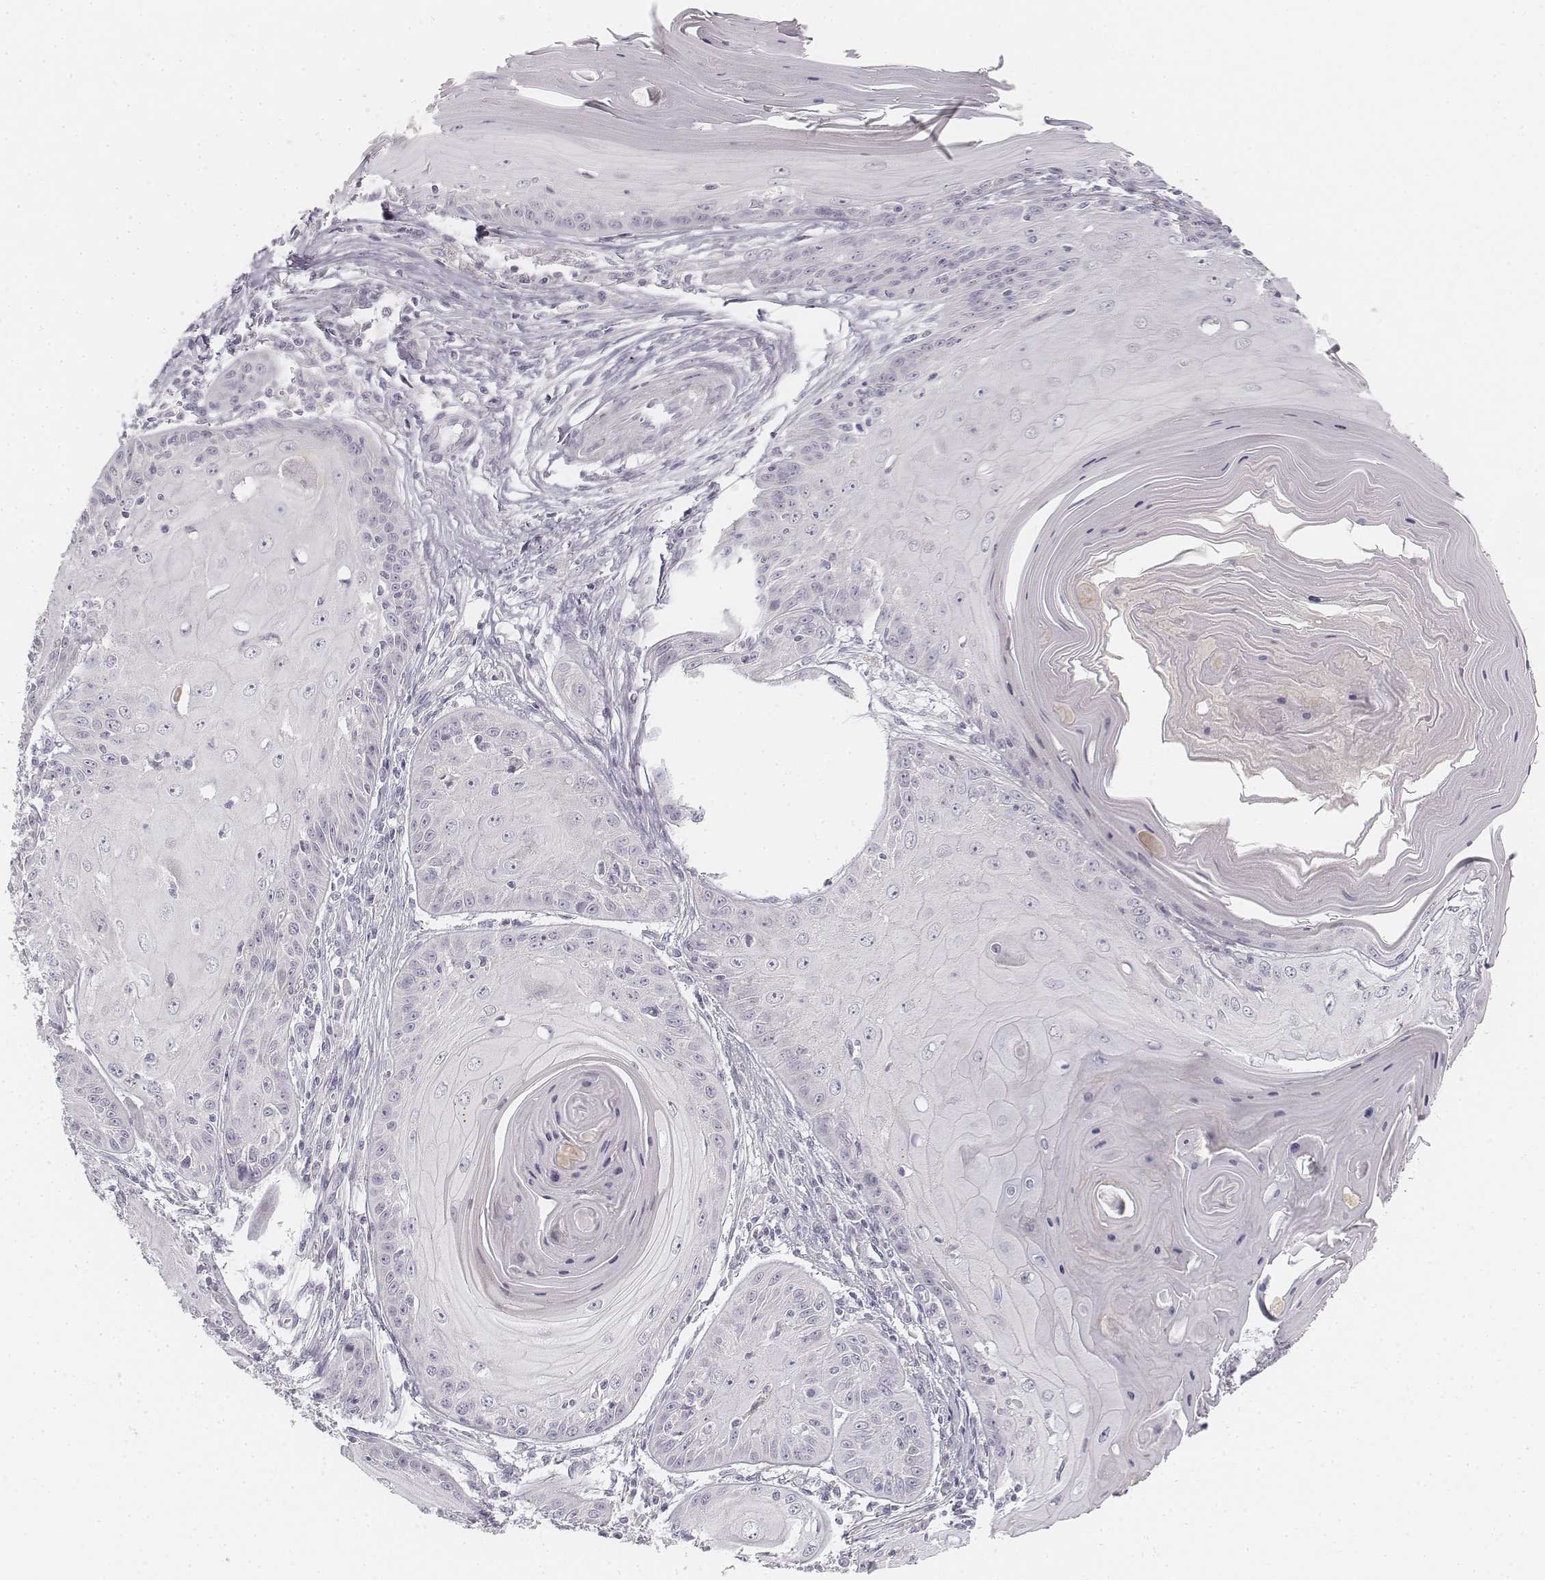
{"staining": {"intensity": "negative", "quantity": "none", "location": "none"}, "tissue": "skin cancer", "cell_type": "Tumor cells", "image_type": "cancer", "snomed": [{"axis": "morphology", "description": "Squamous cell carcinoma, NOS"}, {"axis": "topography", "description": "Skin"}, {"axis": "topography", "description": "Vulva"}], "caption": "High magnification brightfield microscopy of skin cancer stained with DAB (brown) and counterstained with hematoxylin (blue): tumor cells show no significant staining. (DAB immunohistochemistry, high magnification).", "gene": "DSG4", "patient": {"sex": "female", "age": 85}}